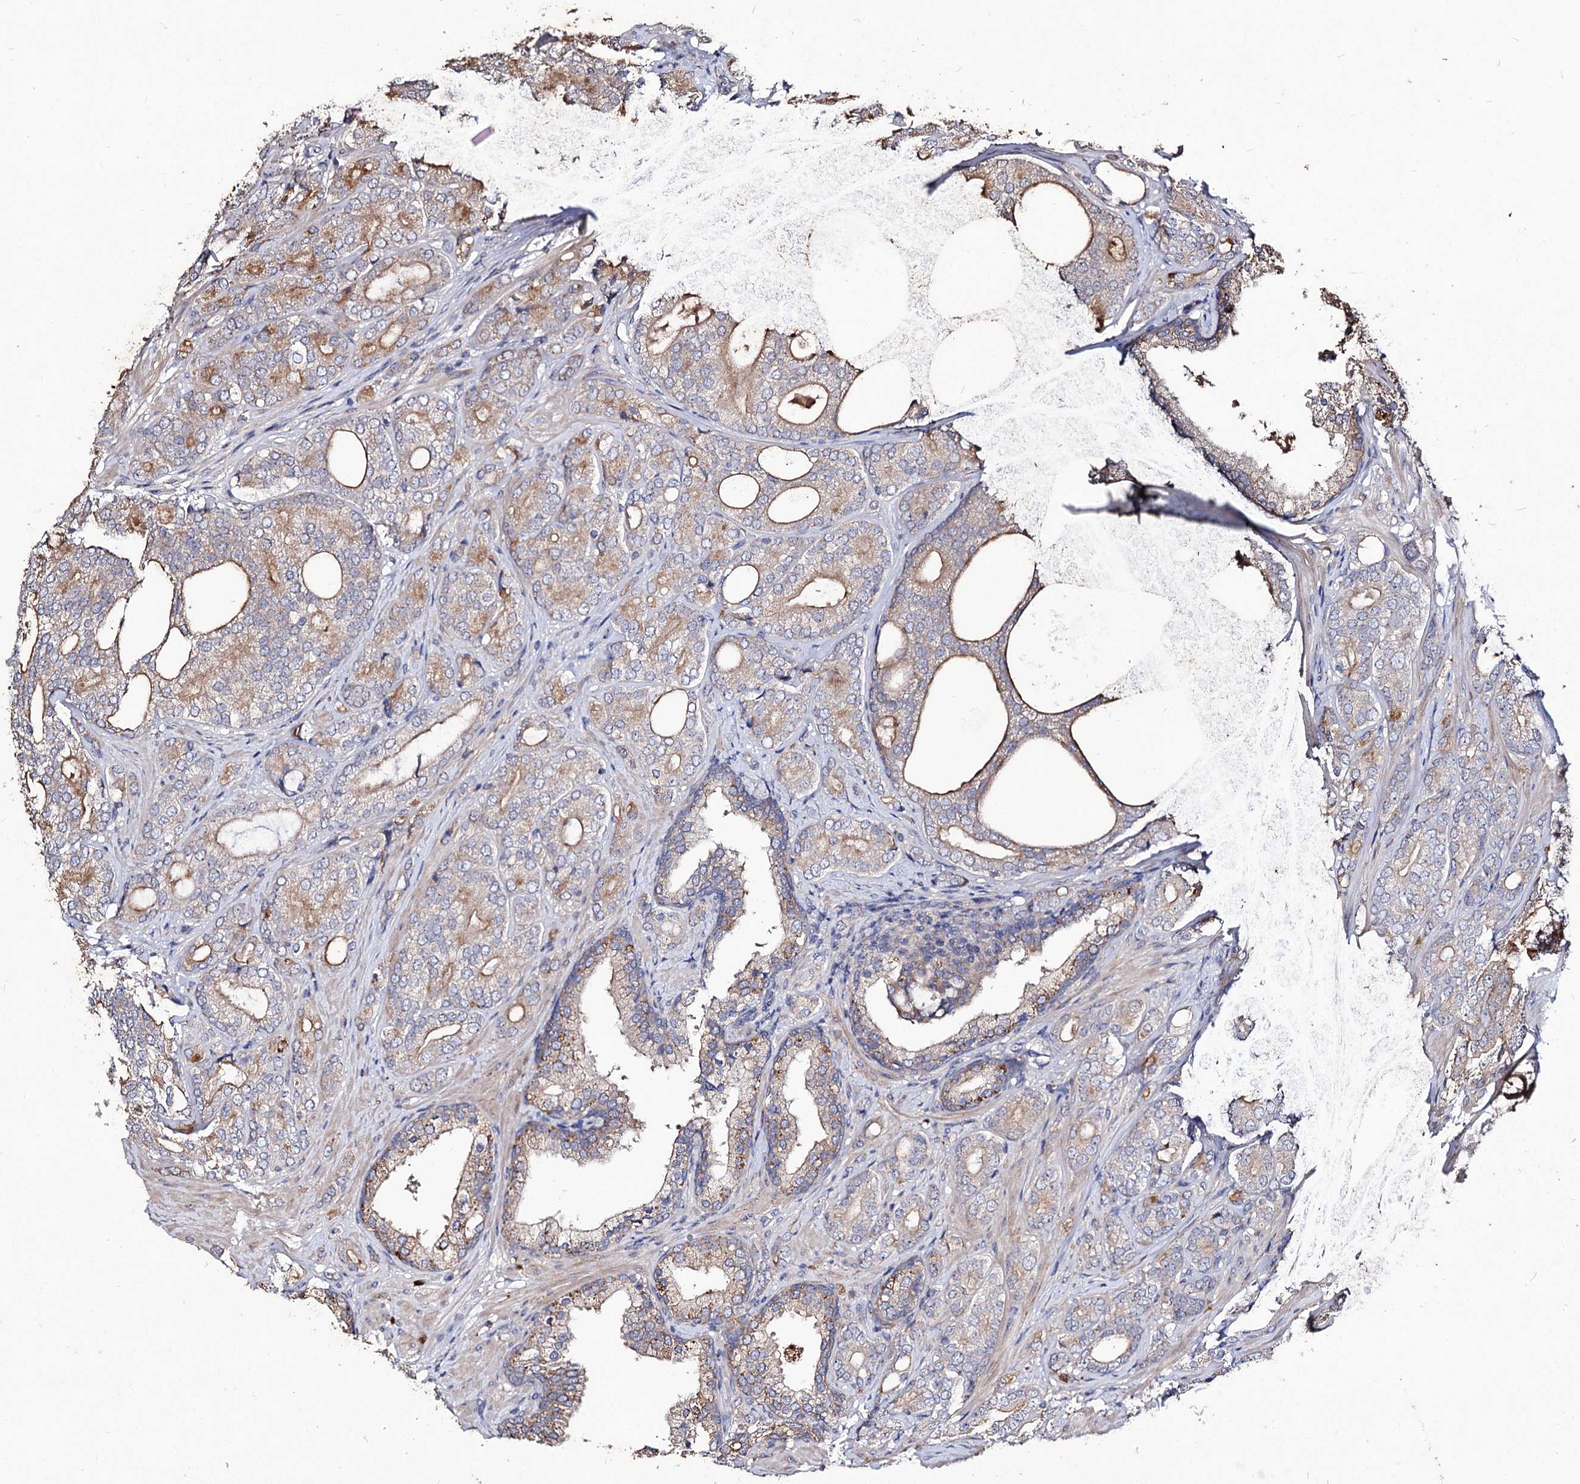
{"staining": {"intensity": "moderate", "quantity": "25%-75%", "location": "cytoplasmic/membranous"}, "tissue": "prostate cancer", "cell_type": "Tumor cells", "image_type": "cancer", "snomed": [{"axis": "morphology", "description": "Adenocarcinoma, High grade"}, {"axis": "topography", "description": "Prostate"}], "caption": "Immunohistochemistry staining of high-grade adenocarcinoma (prostate), which displays medium levels of moderate cytoplasmic/membranous expression in approximately 25%-75% of tumor cells indicating moderate cytoplasmic/membranous protein positivity. The staining was performed using DAB (brown) for protein detection and nuclei were counterstained in hematoxylin (blue).", "gene": "MYO1H", "patient": {"sex": "male", "age": 60}}